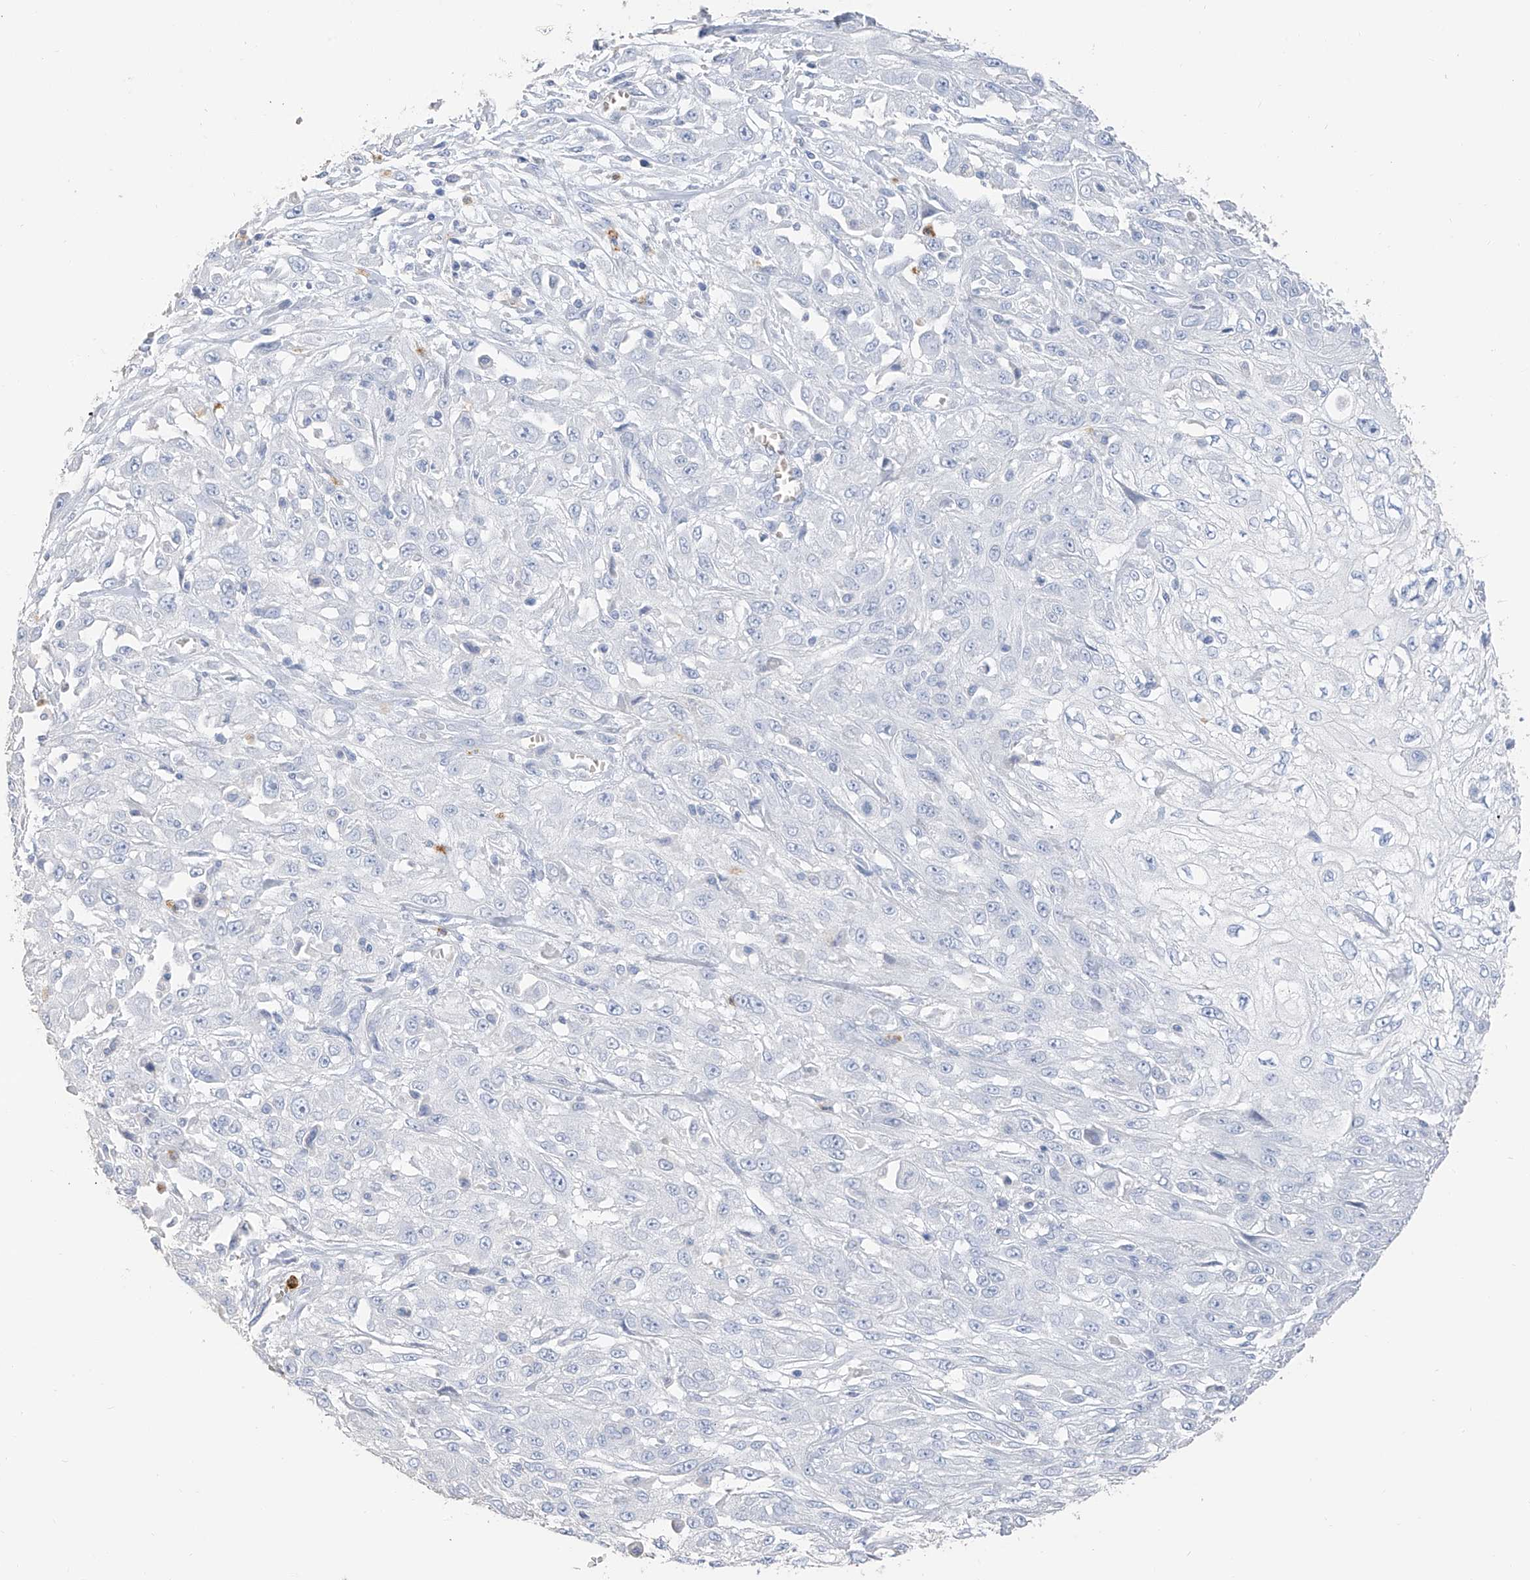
{"staining": {"intensity": "negative", "quantity": "none", "location": "none"}, "tissue": "skin cancer", "cell_type": "Tumor cells", "image_type": "cancer", "snomed": [{"axis": "morphology", "description": "Squamous cell carcinoma, NOS"}, {"axis": "morphology", "description": "Squamous cell carcinoma, metastatic, NOS"}, {"axis": "topography", "description": "Skin"}, {"axis": "topography", "description": "Lymph node"}], "caption": "A high-resolution histopathology image shows IHC staining of skin metastatic squamous cell carcinoma, which reveals no significant staining in tumor cells.", "gene": "PAFAH1B3", "patient": {"sex": "male", "age": 75}}